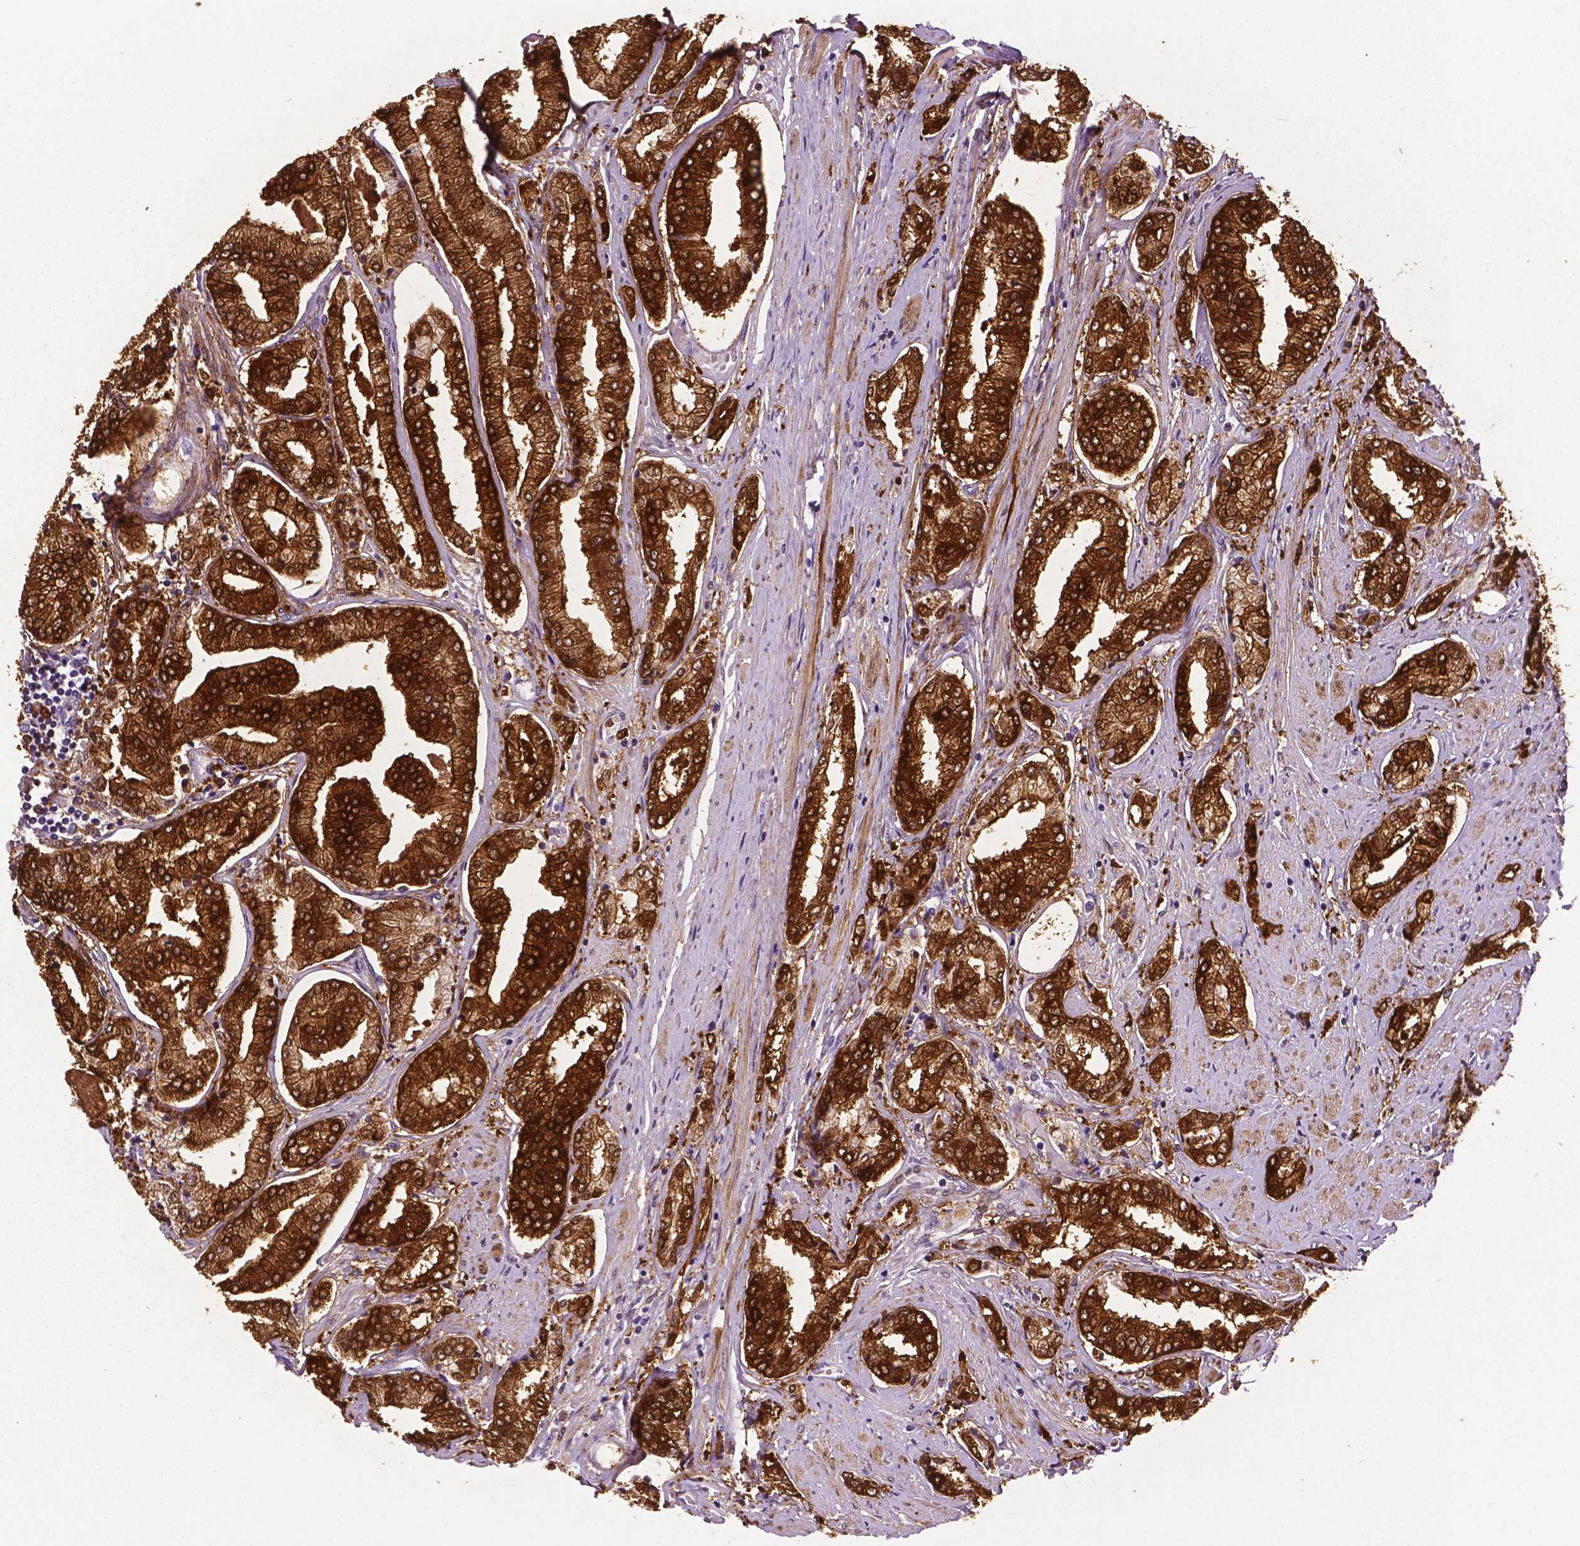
{"staining": {"intensity": "strong", "quantity": ">75%", "location": "cytoplasmic/membranous"}, "tissue": "prostate cancer", "cell_type": "Tumor cells", "image_type": "cancer", "snomed": [{"axis": "morphology", "description": "Adenocarcinoma, NOS"}, {"axis": "topography", "description": "Prostate"}], "caption": "Strong cytoplasmic/membranous protein staining is appreciated in approximately >75% of tumor cells in adenocarcinoma (prostate).", "gene": "PHGDH", "patient": {"sex": "male", "age": 63}}